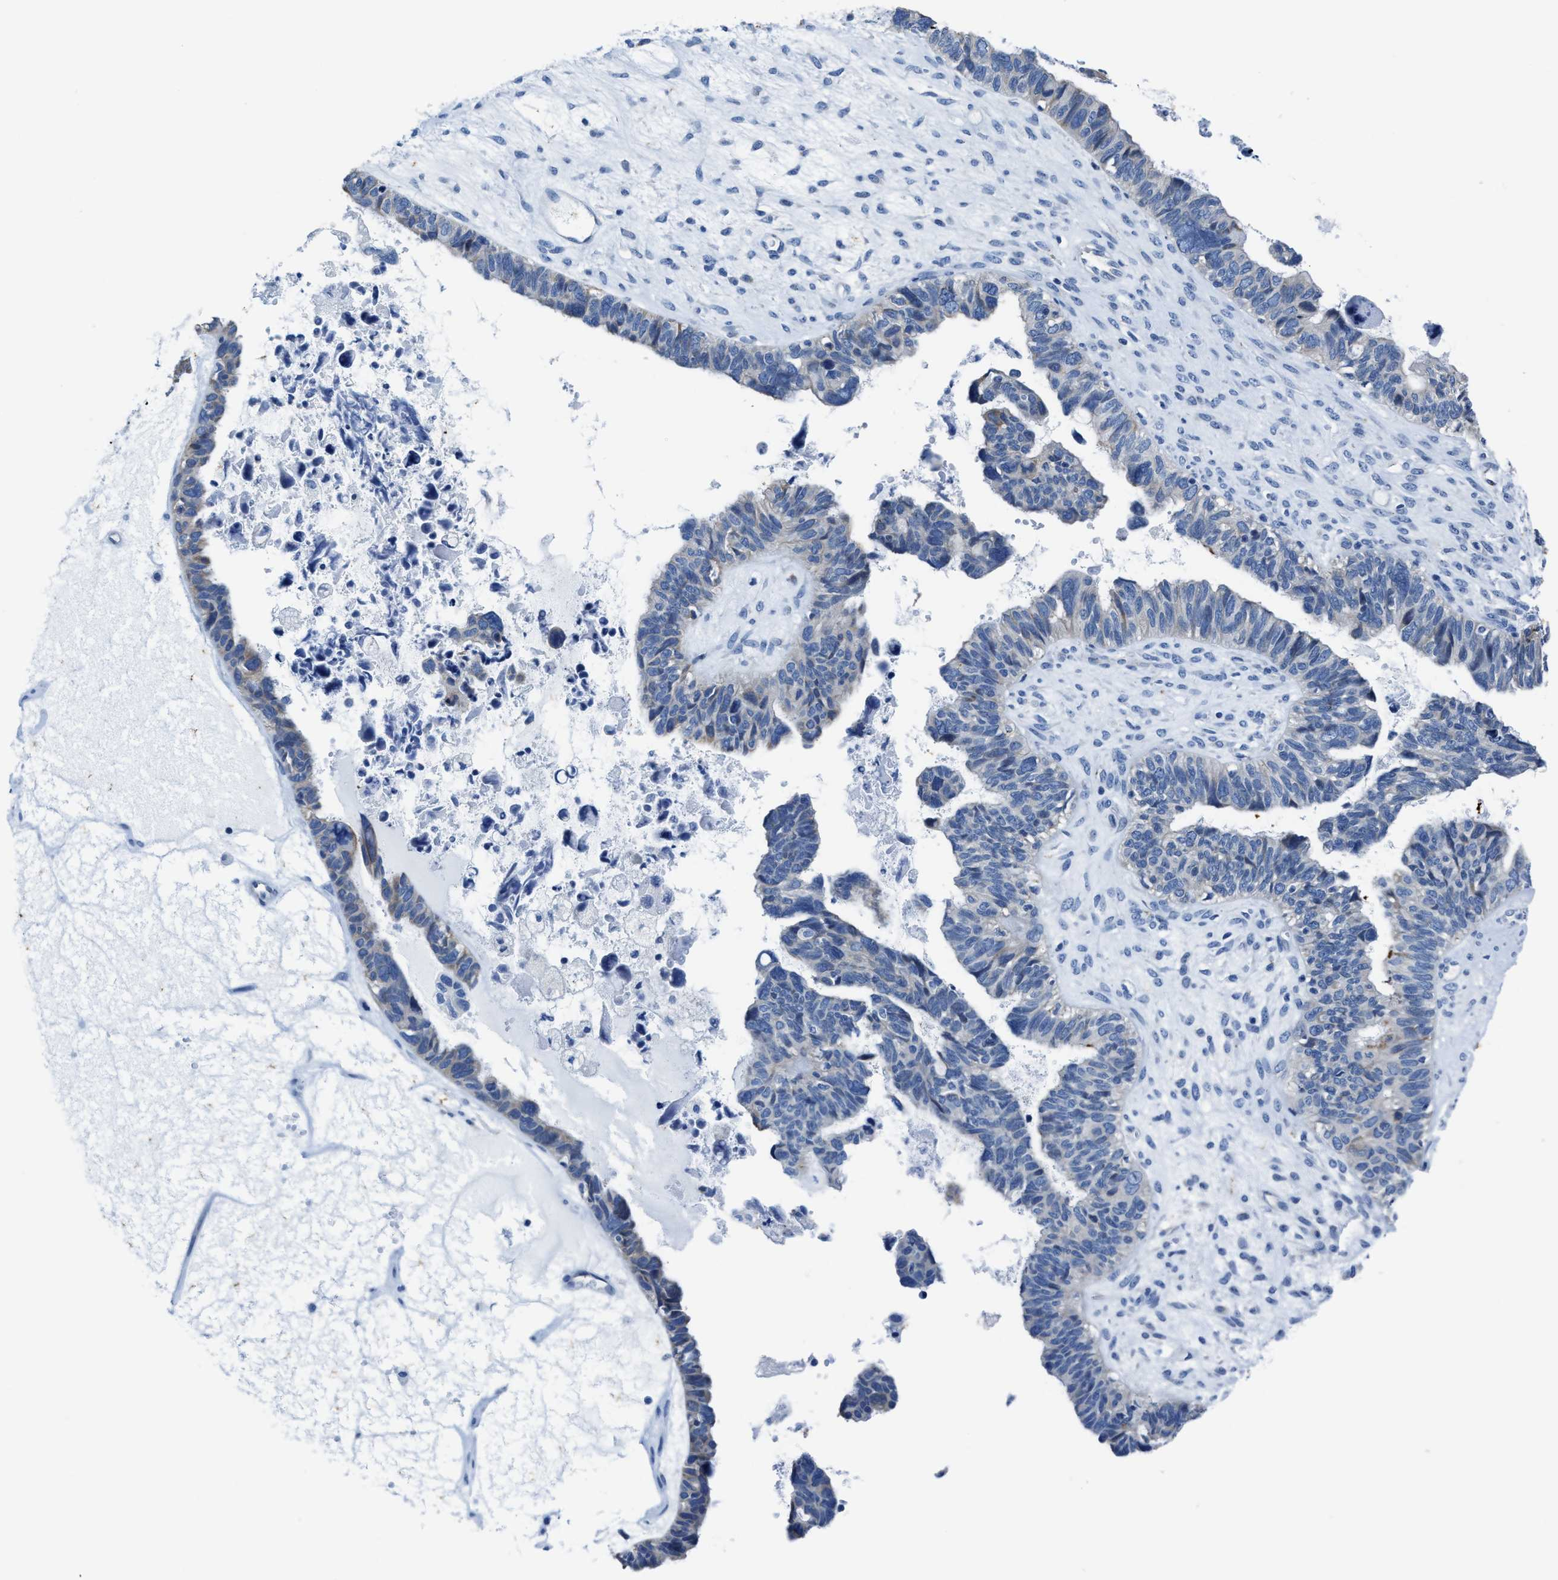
{"staining": {"intensity": "negative", "quantity": "none", "location": "none"}, "tissue": "ovarian cancer", "cell_type": "Tumor cells", "image_type": "cancer", "snomed": [{"axis": "morphology", "description": "Cystadenocarcinoma, serous, NOS"}, {"axis": "topography", "description": "Ovary"}], "caption": "This is an immunohistochemistry (IHC) micrograph of ovarian serous cystadenocarcinoma. There is no staining in tumor cells.", "gene": "ASZ1", "patient": {"sex": "female", "age": 79}}